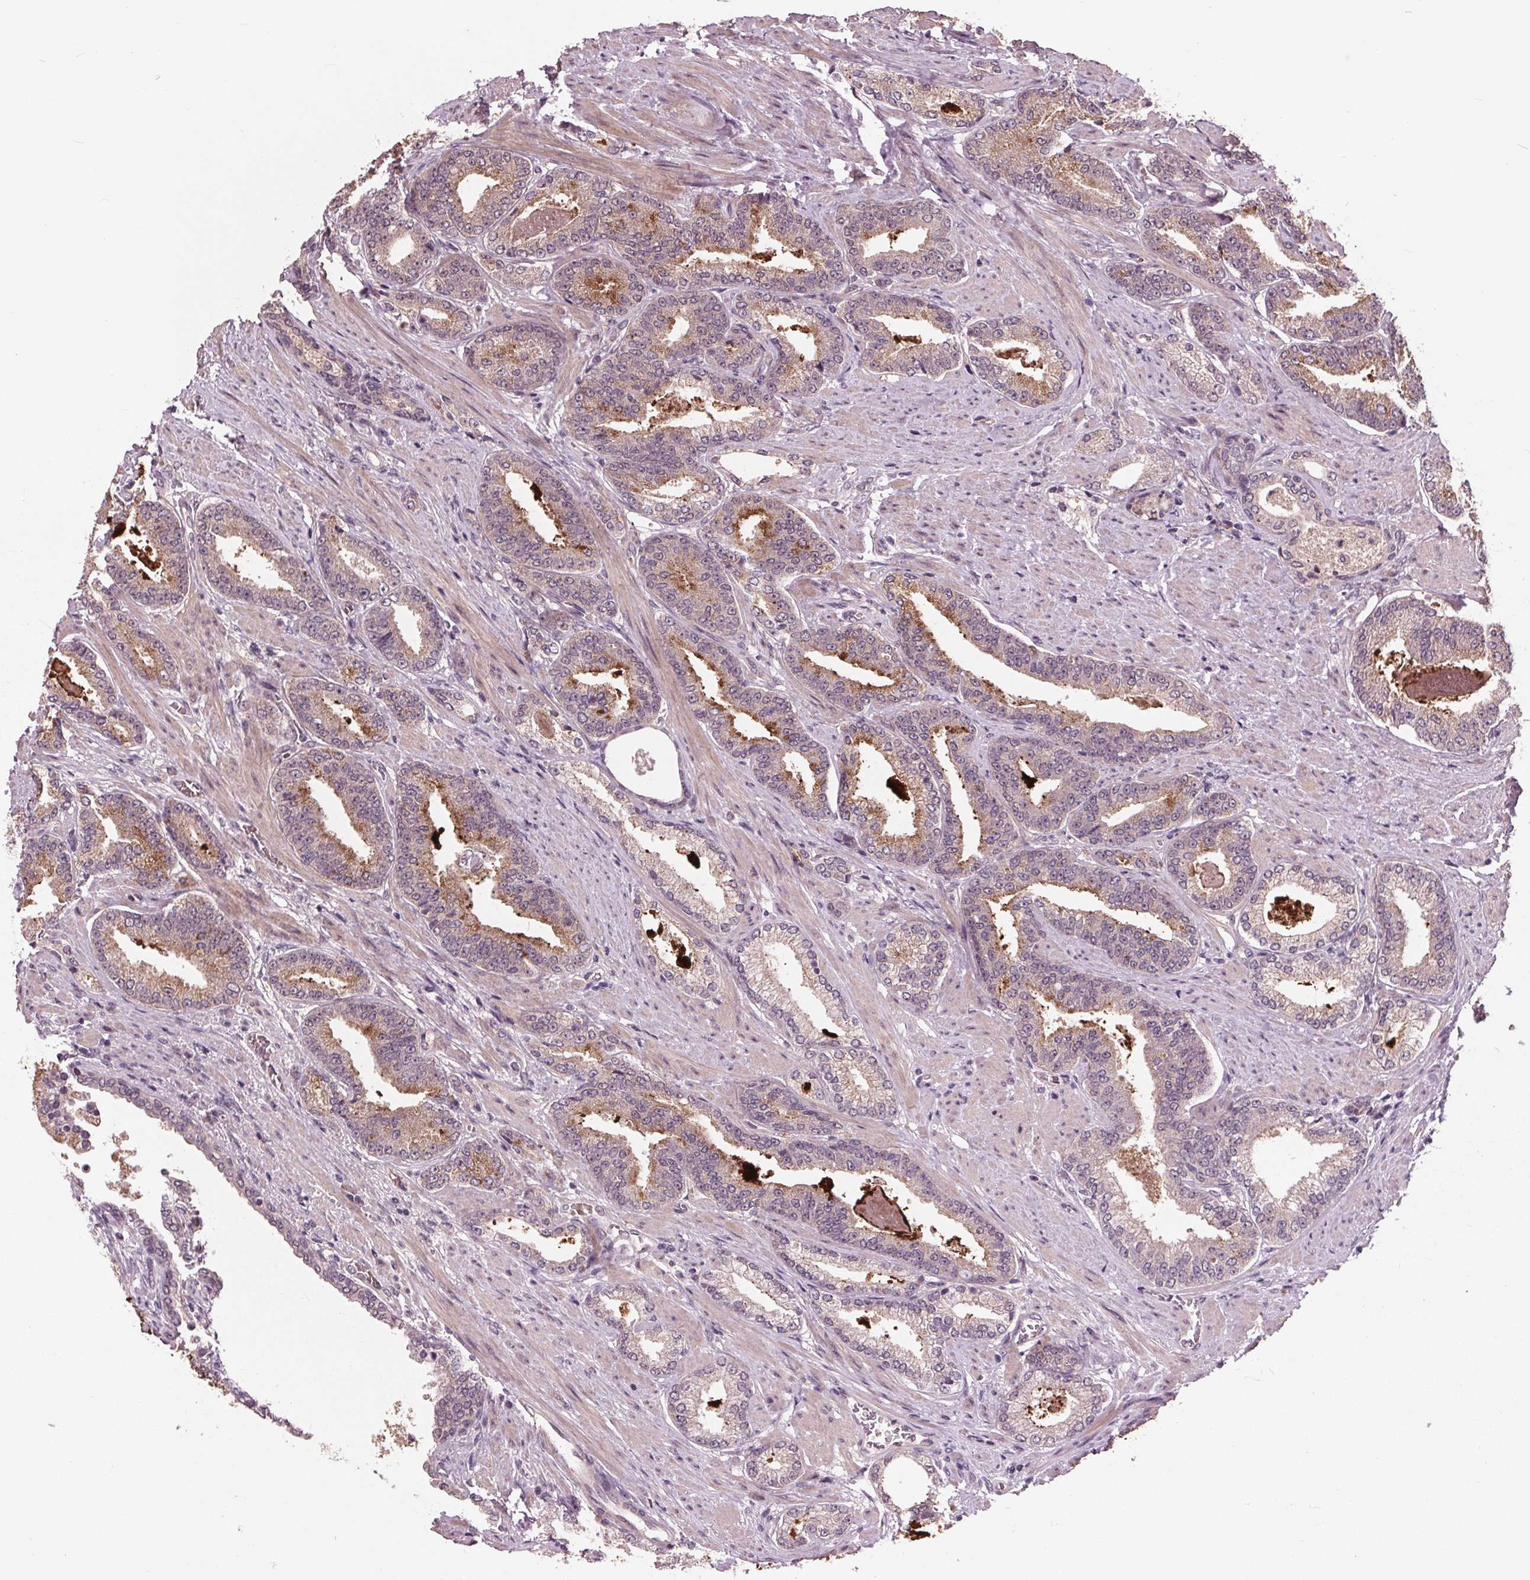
{"staining": {"intensity": "moderate", "quantity": "25%-75%", "location": "cytoplasmic/membranous"}, "tissue": "prostate cancer", "cell_type": "Tumor cells", "image_type": "cancer", "snomed": [{"axis": "morphology", "description": "Adenocarcinoma, High grade"}, {"axis": "topography", "description": "Prostate and seminal vesicle, NOS"}], "caption": "A high-resolution image shows IHC staining of prostate cancer (adenocarcinoma (high-grade)), which reveals moderate cytoplasmic/membranous expression in approximately 25%-75% of tumor cells.", "gene": "MAPK8", "patient": {"sex": "male", "age": 61}}